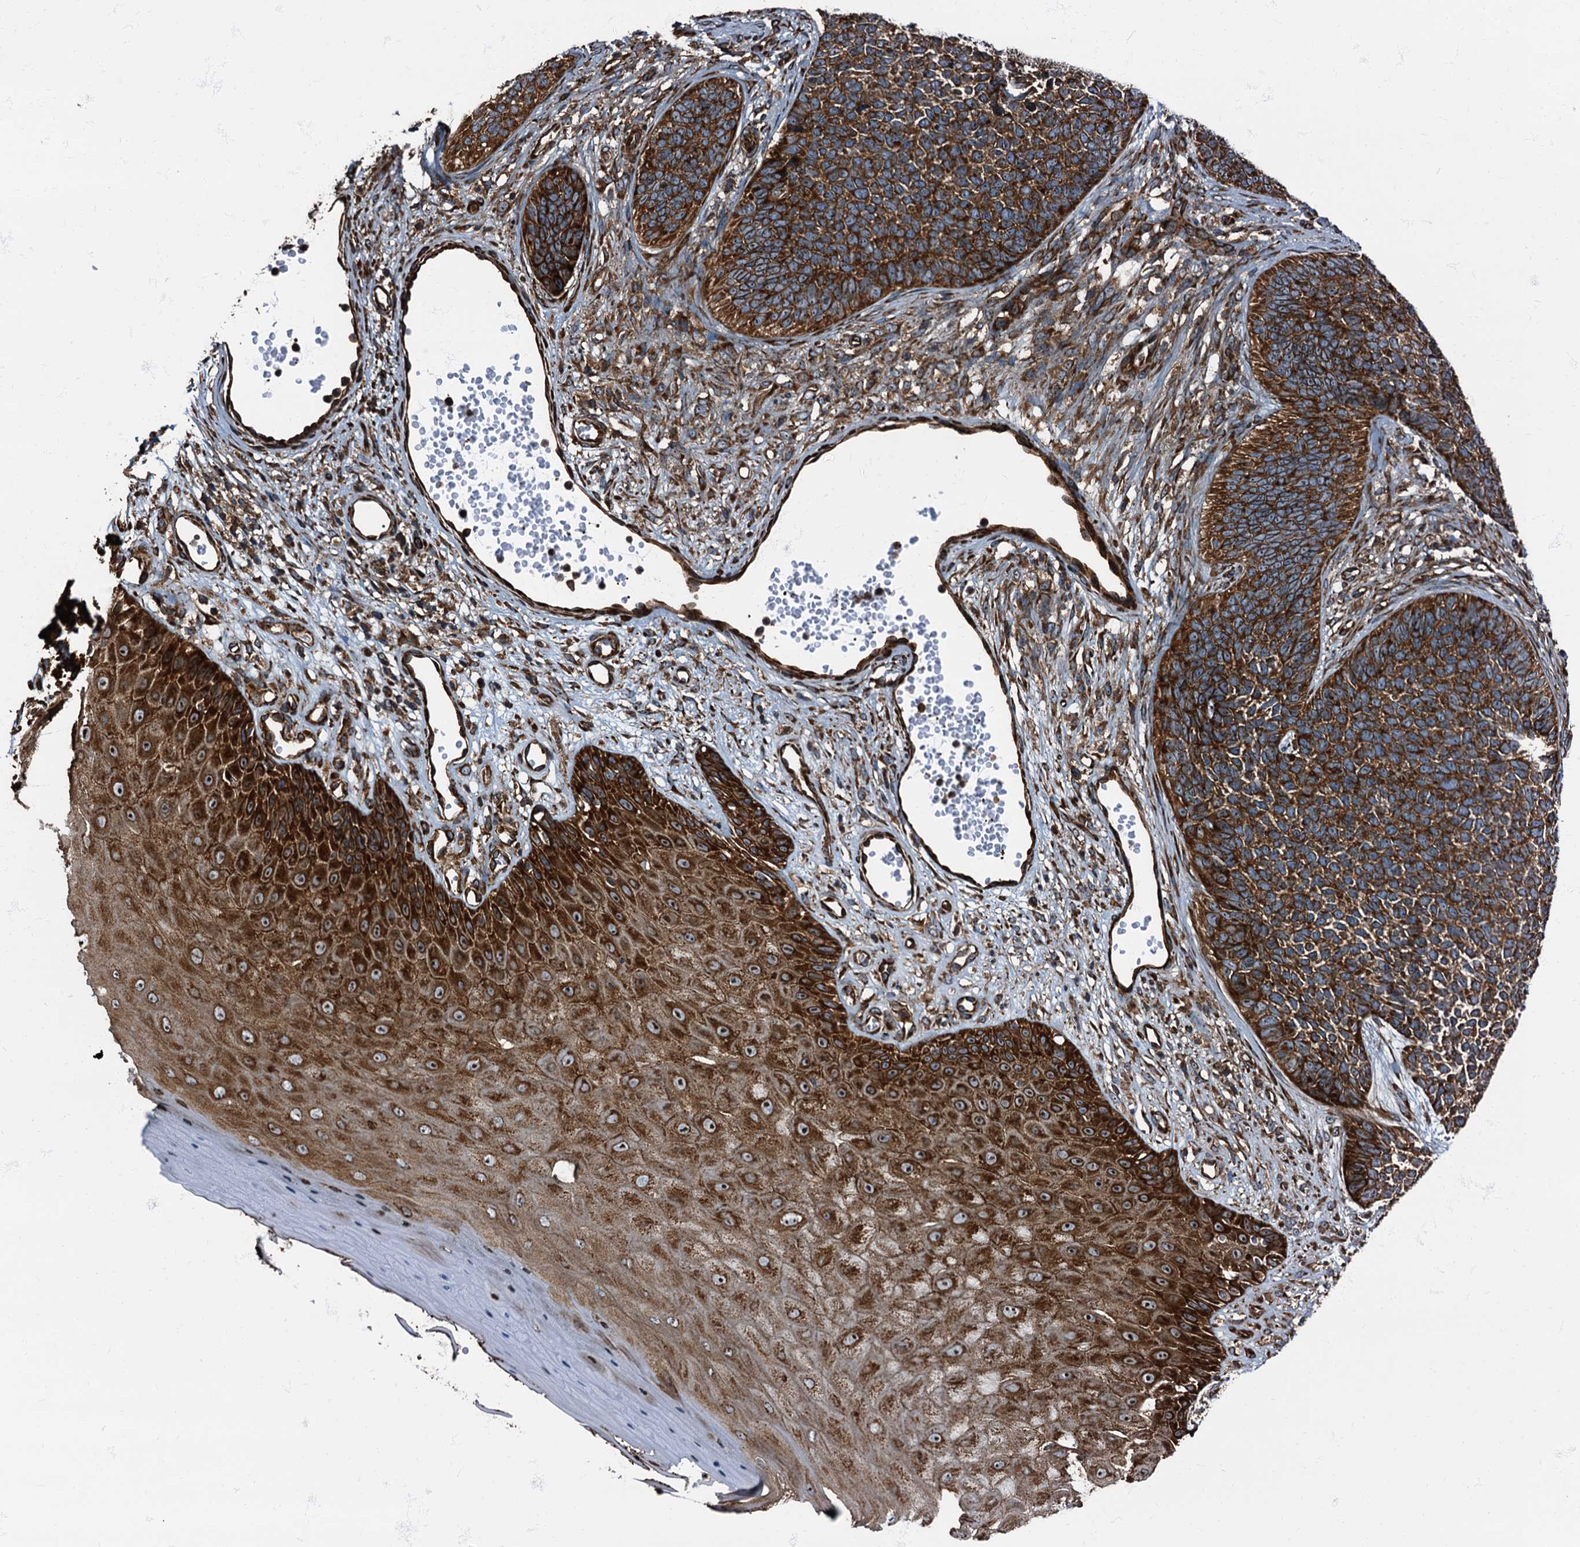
{"staining": {"intensity": "strong", "quantity": ">75%", "location": "cytoplasmic/membranous"}, "tissue": "skin cancer", "cell_type": "Tumor cells", "image_type": "cancer", "snomed": [{"axis": "morphology", "description": "Basal cell carcinoma"}, {"axis": "topography", "description": "Skin"}], "caption": "Basal cell carcinoma (skin) stained with a brown dye shows strong cytoplasmic/membranous positive positivity in approximately >75% of tumor cells.", "gene": "ATP2C1", "patient": {"sex": "female", "age": 84}}